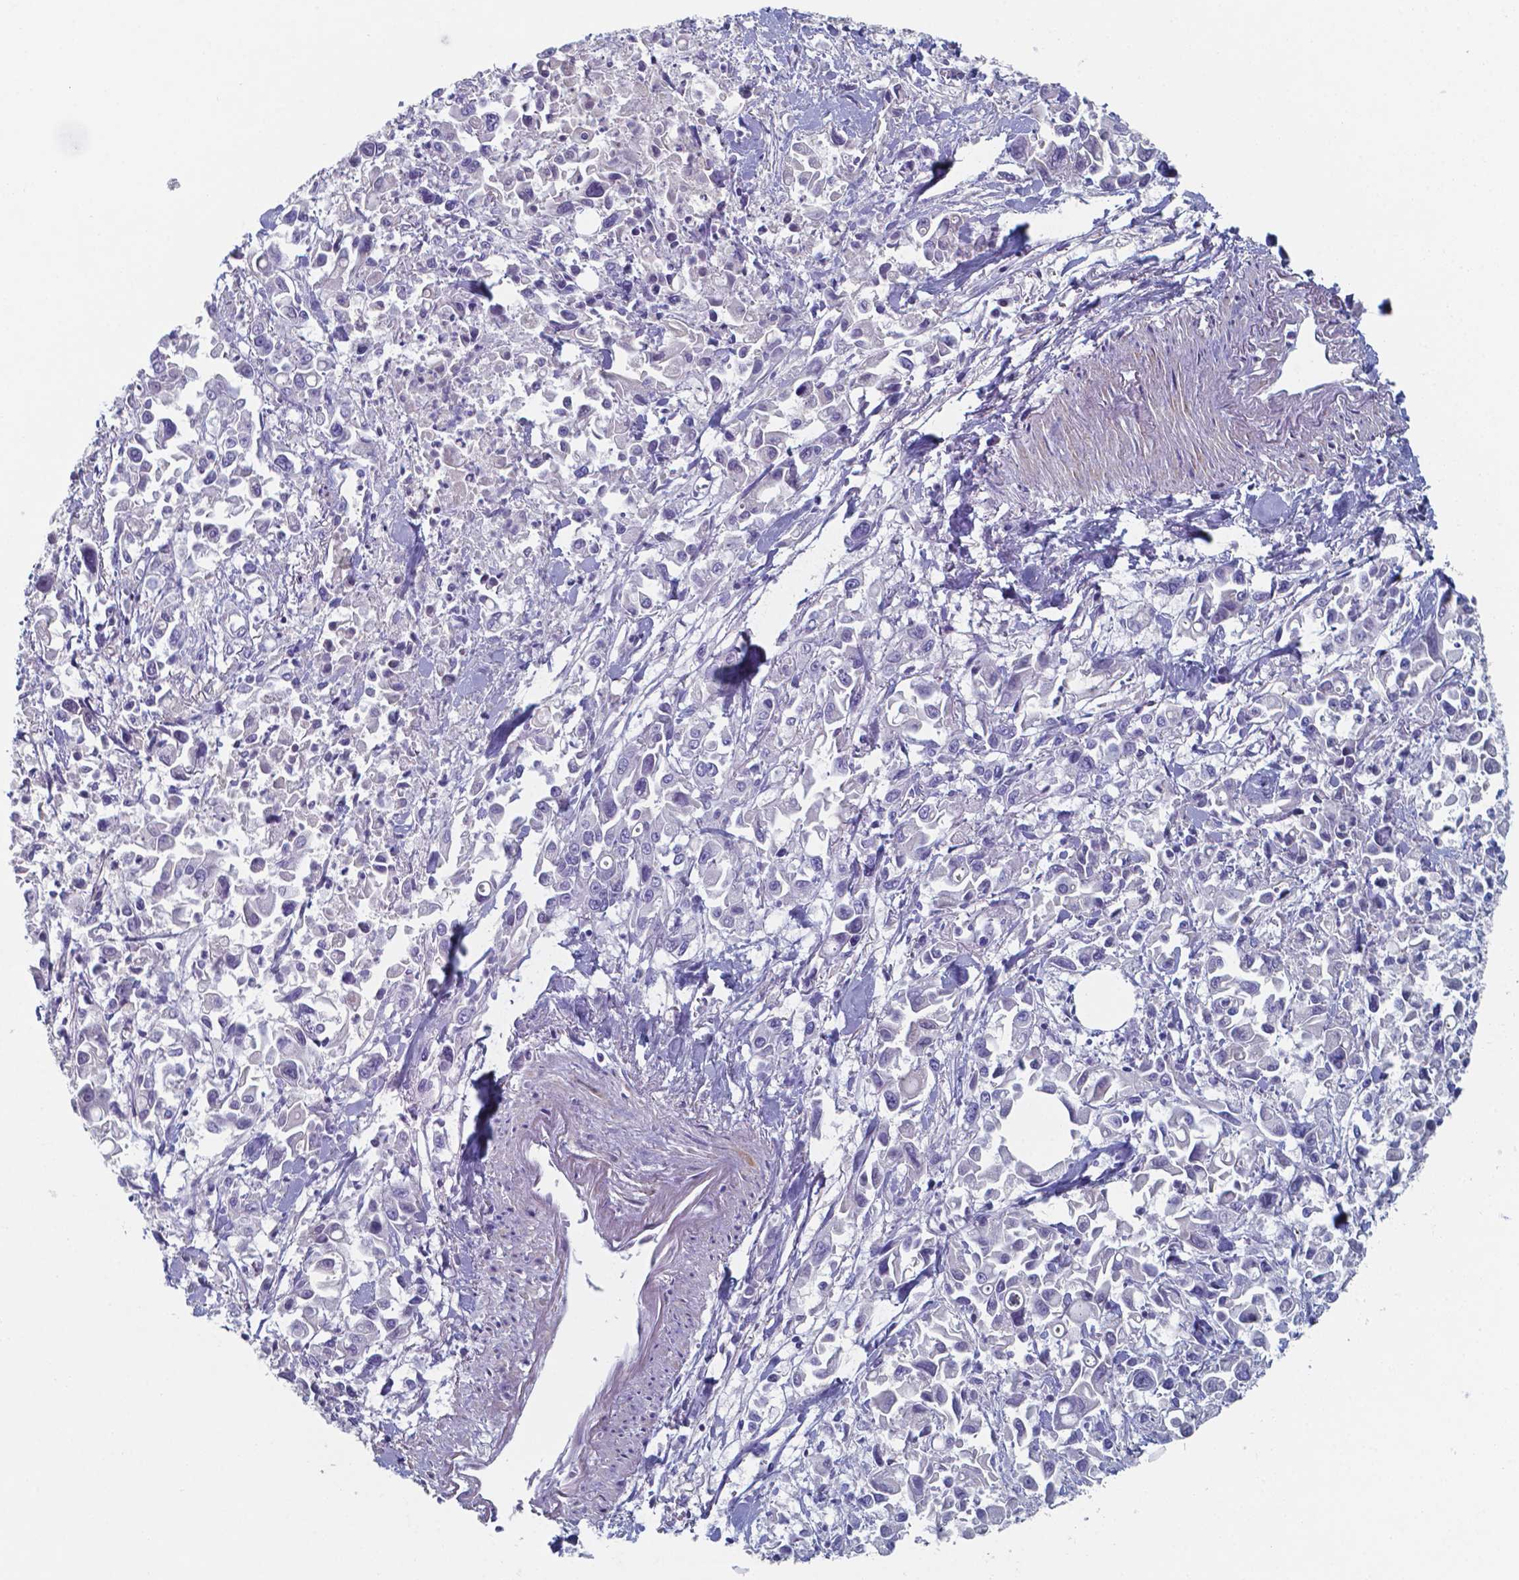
{"staining": {"intensity": "negative", "quantity": "none", "location": "none"}, "tissue": "pancreatic cancer", "cell_type": "Tumor cells", "image_type": "cancer", "snomed": [{"axis": "morphology", "description": "Adenocarcinoma, NOS"}, {"axis": "topography", "description": "Pancreas"}], "caption": "DAB immunohistochemical staining of human adenocarcinoma (pancreatic) exhibits no significant positivity in tumor cells.", "gene": "BTBD17", "patient": {"sex": "female", "age": 83}}